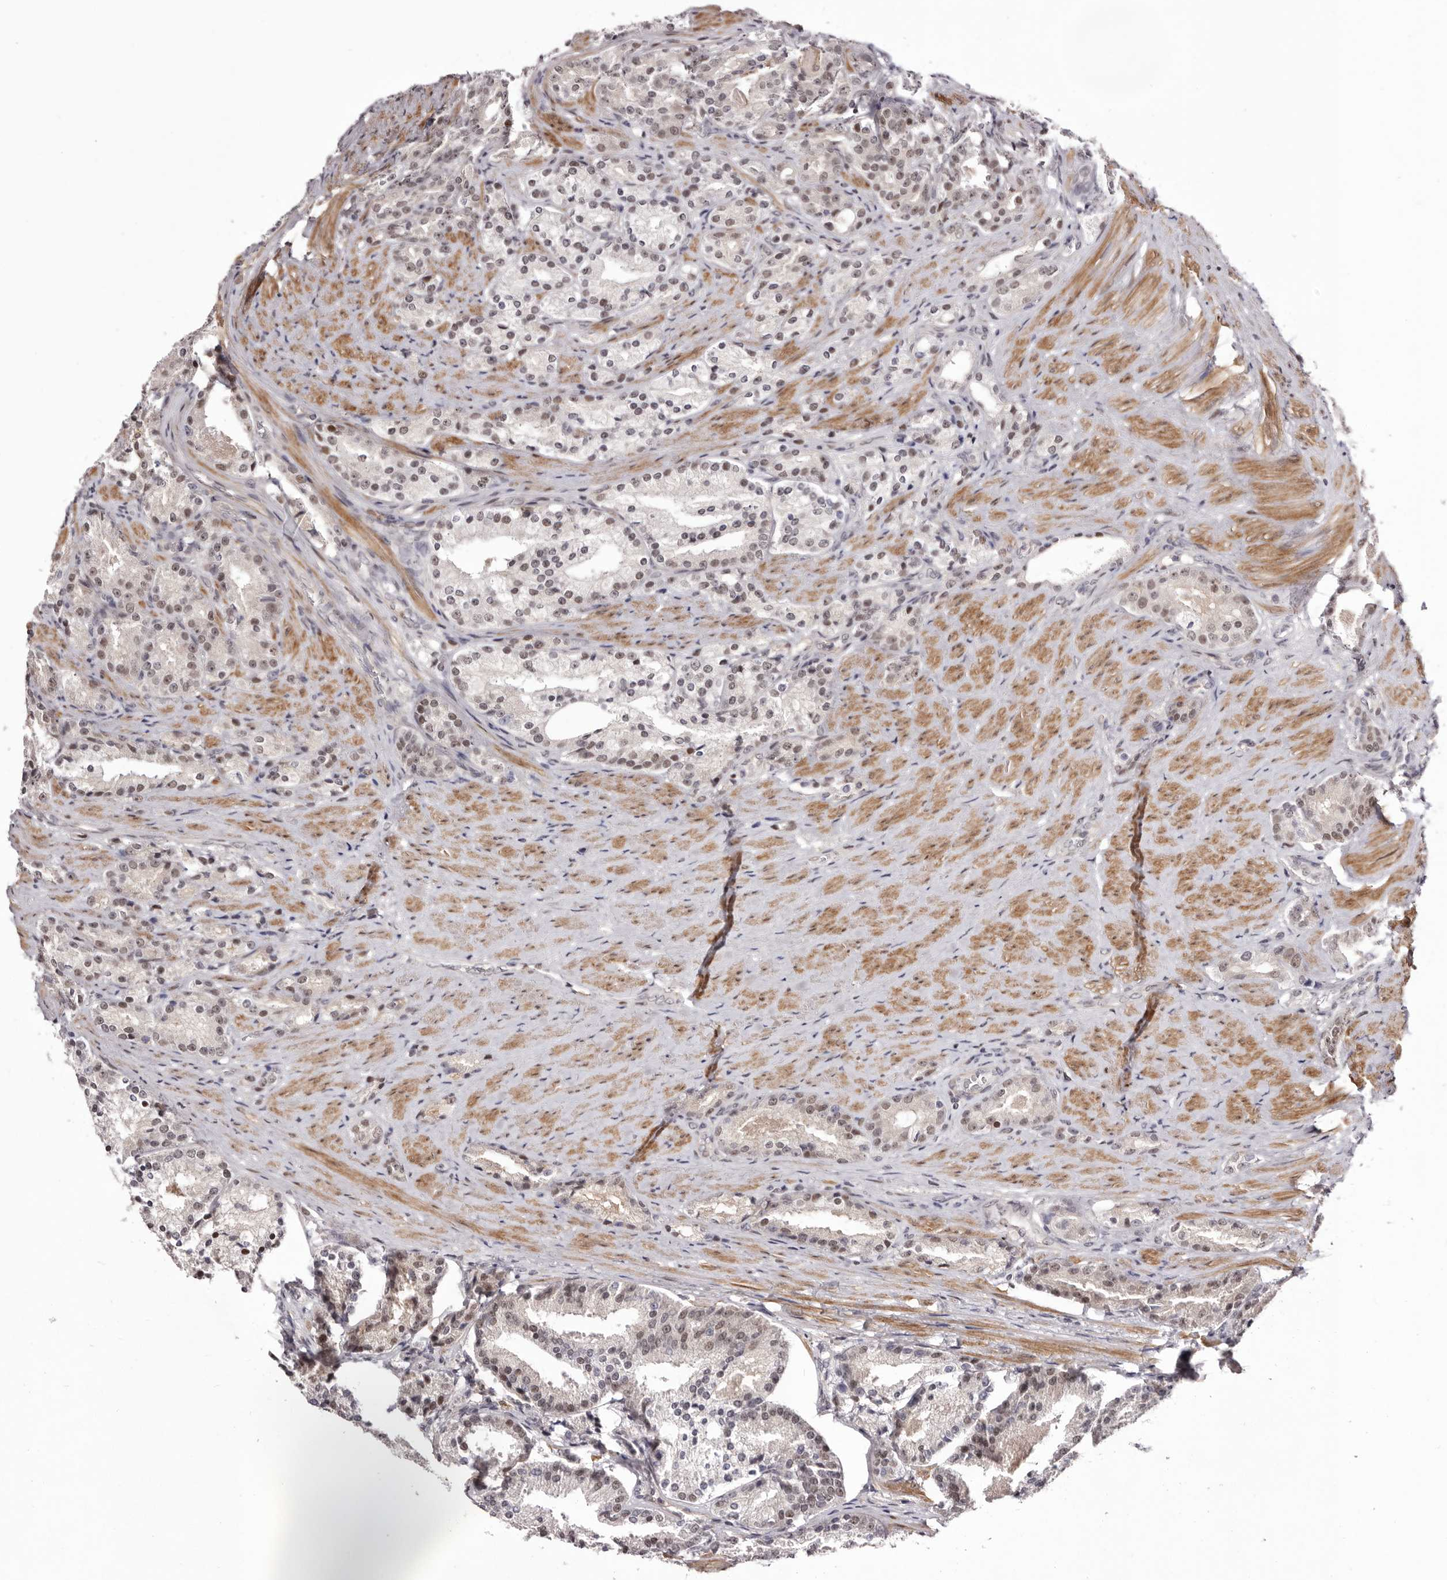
{"staining": {"intensity": "weak", "quantity": "<25%", "location": "nuclear"}, "tissue": "prostate cancer", "cell_type": "Tumor cells", "image_type": "cancer", "snomed": [{"axis": "morphology", "description": "Adenocarcinoma, High grade"}, {"axis": "topography", "description": "Prostate"}], "caption": "Adenocarcinoma (high-grade) (prostate) was stained to show a protein in brown. There is no significant staining in tumor cells.", "gene": "FBXO5", "patient": {"sex": "male", "age": 60}}